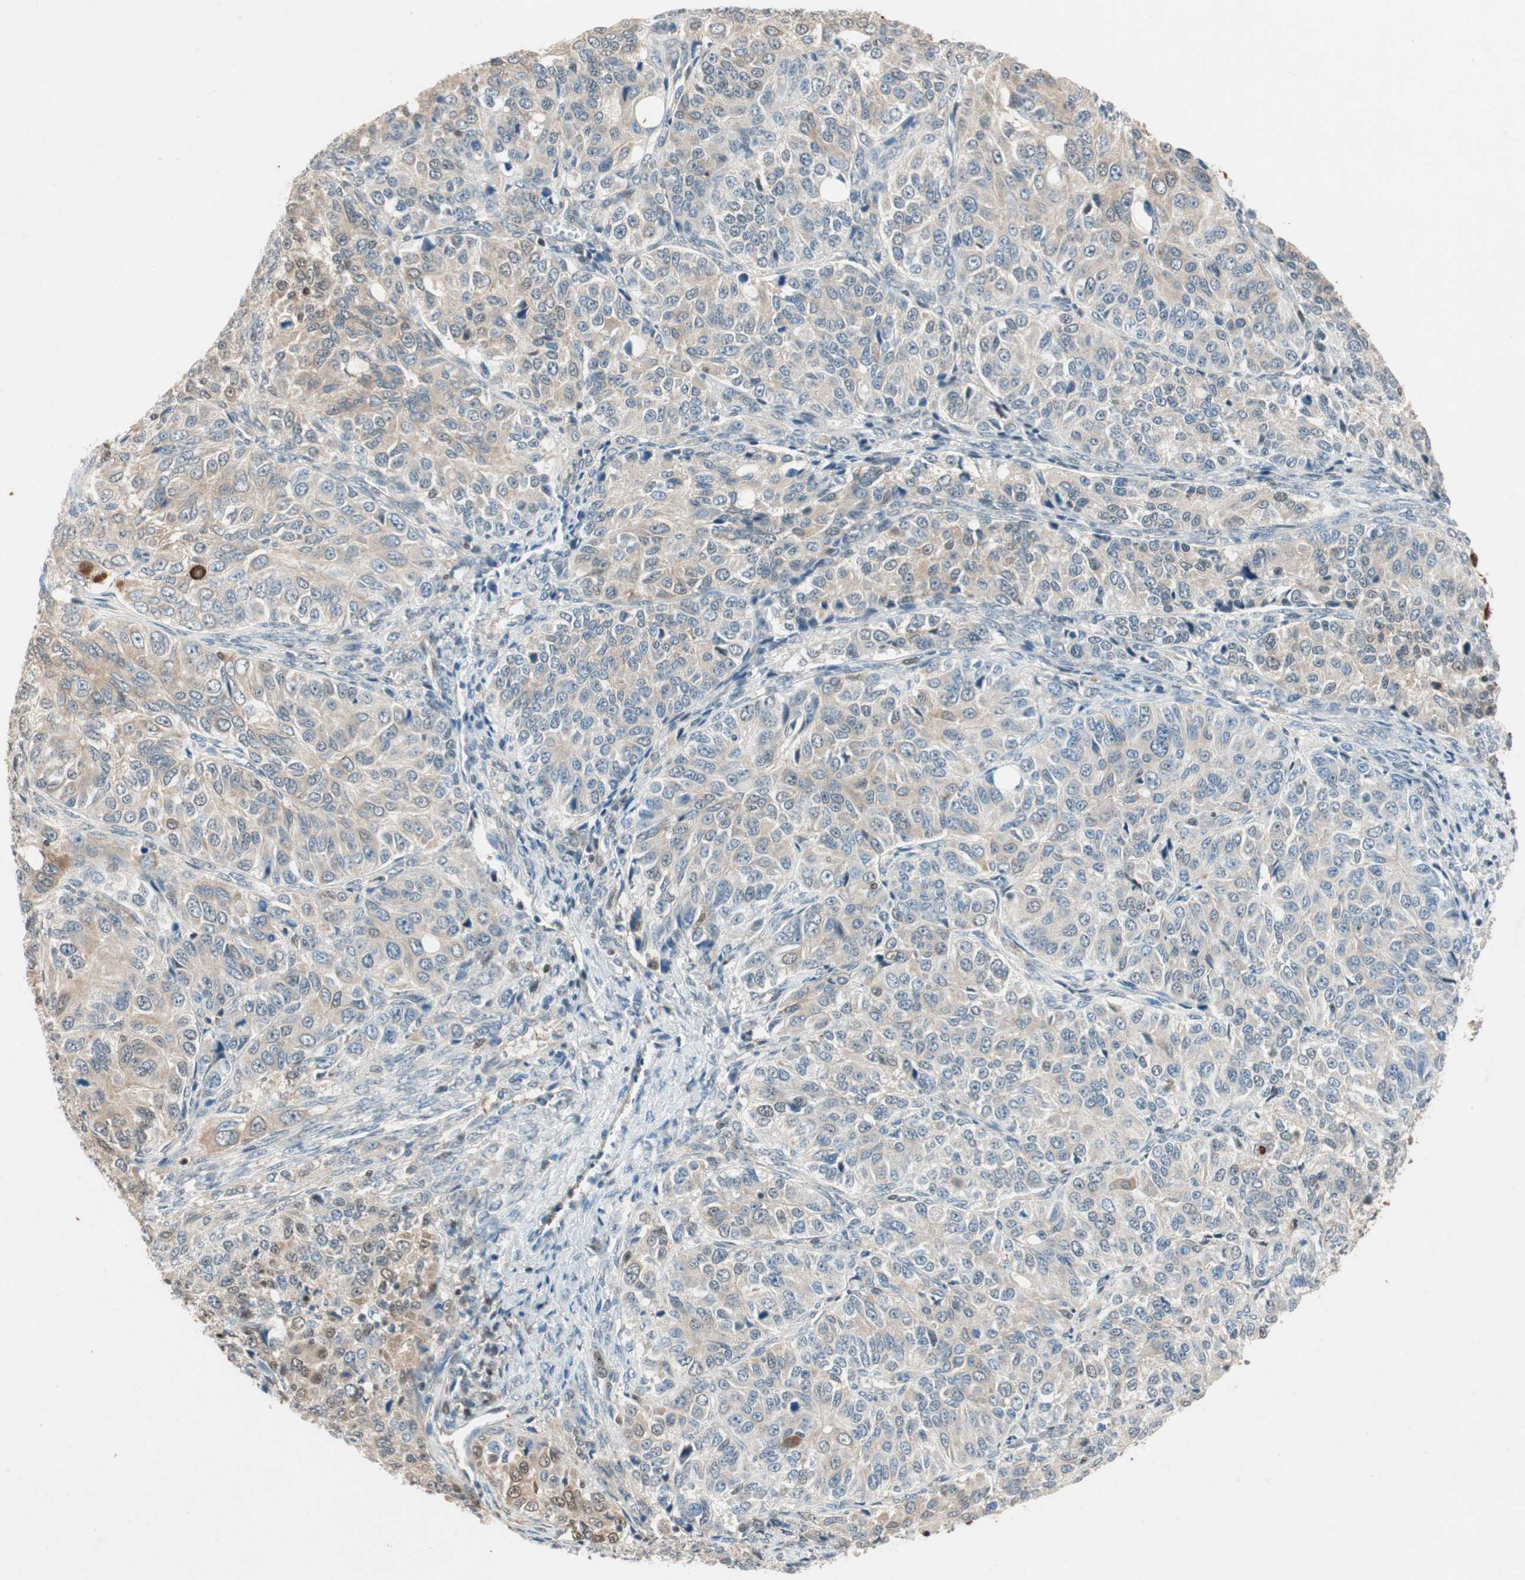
{"staining": {"intensity": "strong", "quantity": "<25%", "location": "cytoplasmic/membranous,nuclear"}, "tissue": "ovarian cancer", "cell_type": "Tumor cells", "image_type": "cancer", "snomed": [{"axis": "morphology", "description": "Carcinoma, endometroid"}, {"axis": "topography", "description": "Ovary"}], "caption": "Ovarian cancer stained with DAB (3,3'-diaminobenzidine) IHC demonstrates medium levels of strong cytoplasmic/membranous and nuclear positivity in about <25% of tumor cells.", "gene": "SERPINB5", "patient": {"sex": "female", "age": 51}}